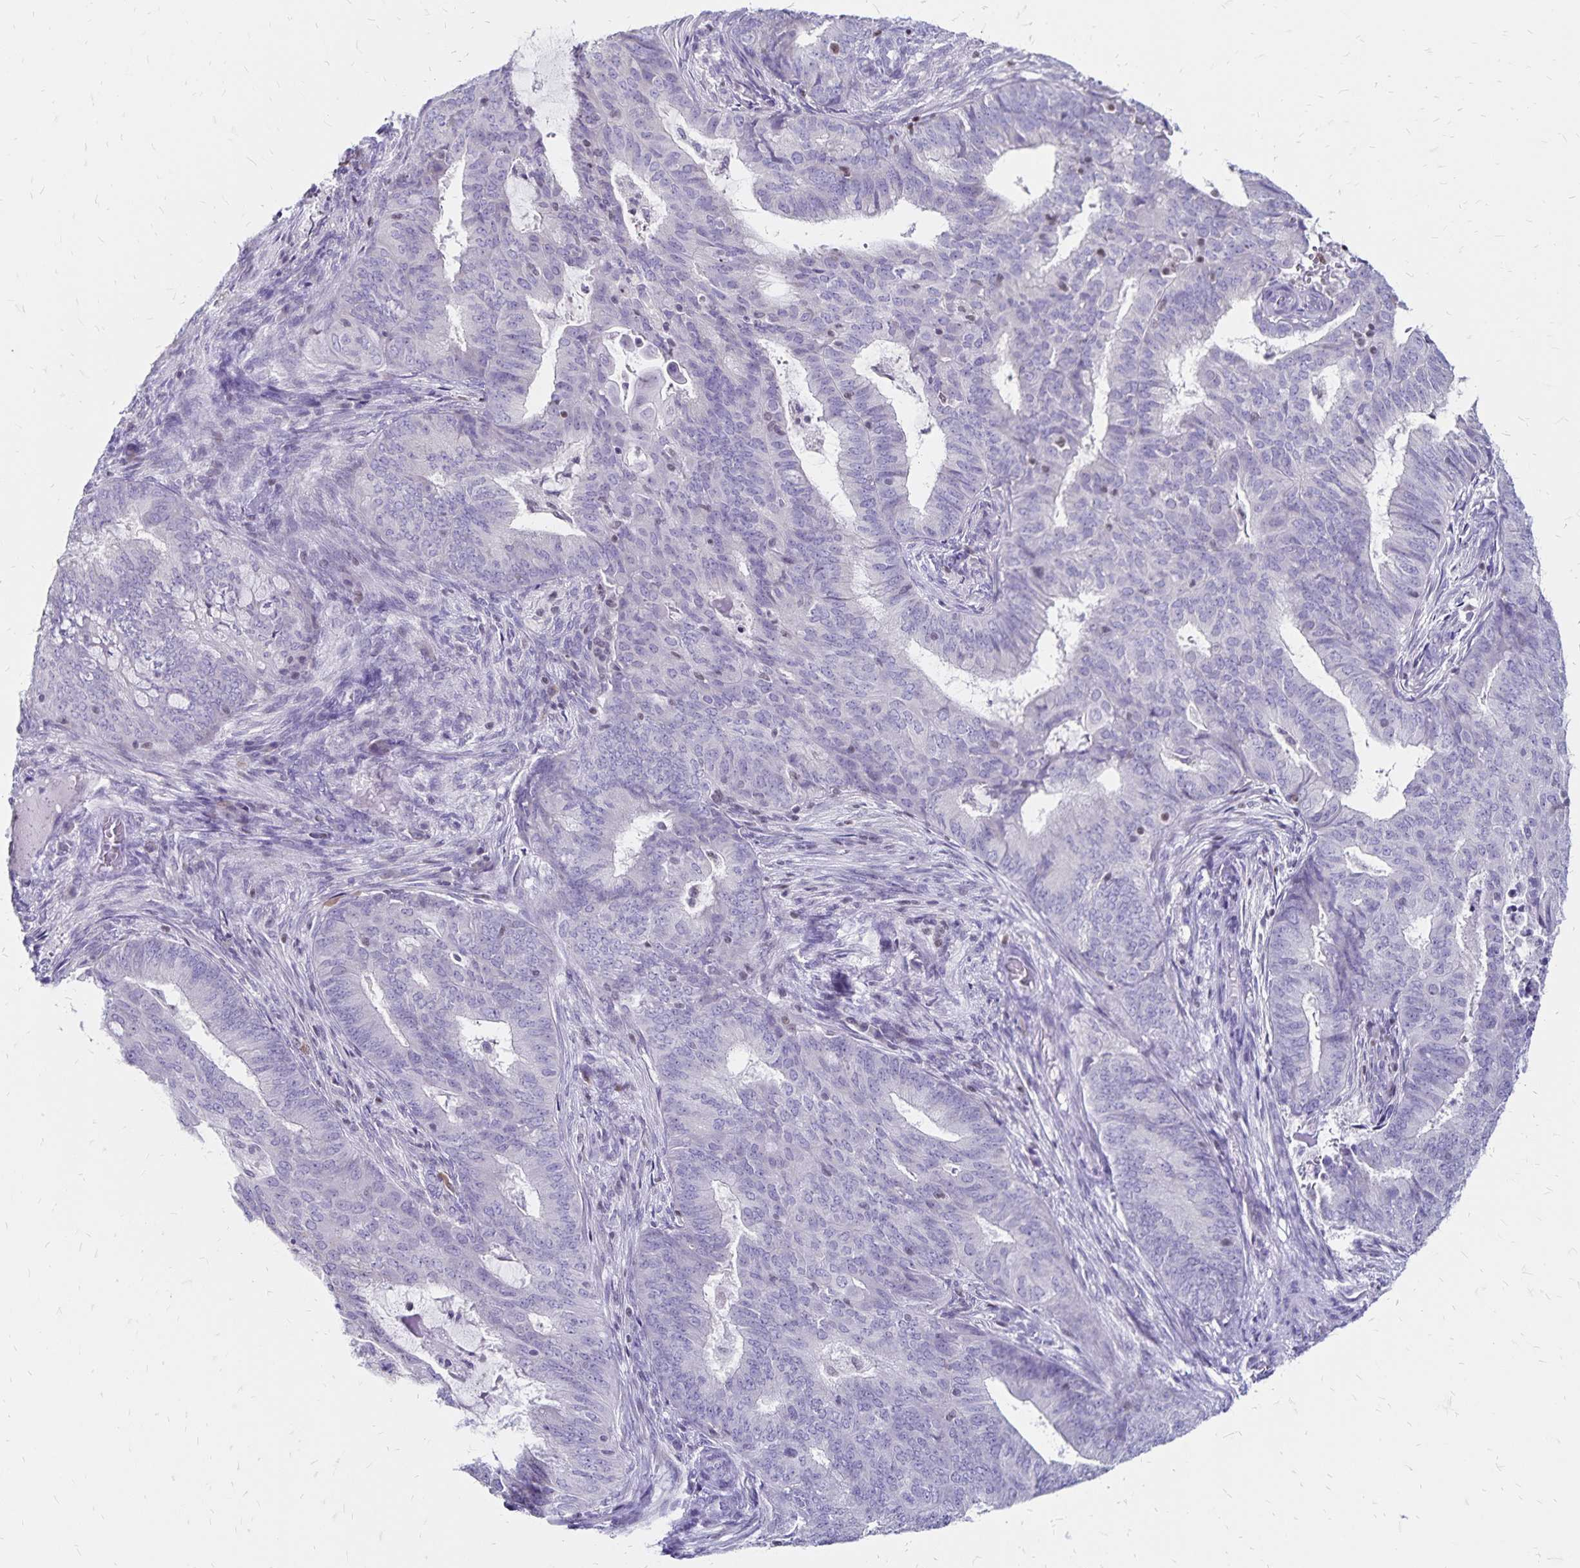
{"staining": {"intensity": "negative", "quantity": "none", "location": "none"}, "tissue": "endometrial cancer", "cell_type": "Tumor cells", "image_type": "cancer", "snomed": [{"axis": "morphology", "description": "Adenocarcinoma, NOS"}, {"axis": "topography", "description": "Endometrium"}], "caption": "The micrograph demonstrates no staining of tumor cells in endometrial cancer (adenocarcinoma).", "gene": "IKZF1", "patient": {"sex": "female", "age": 62}}